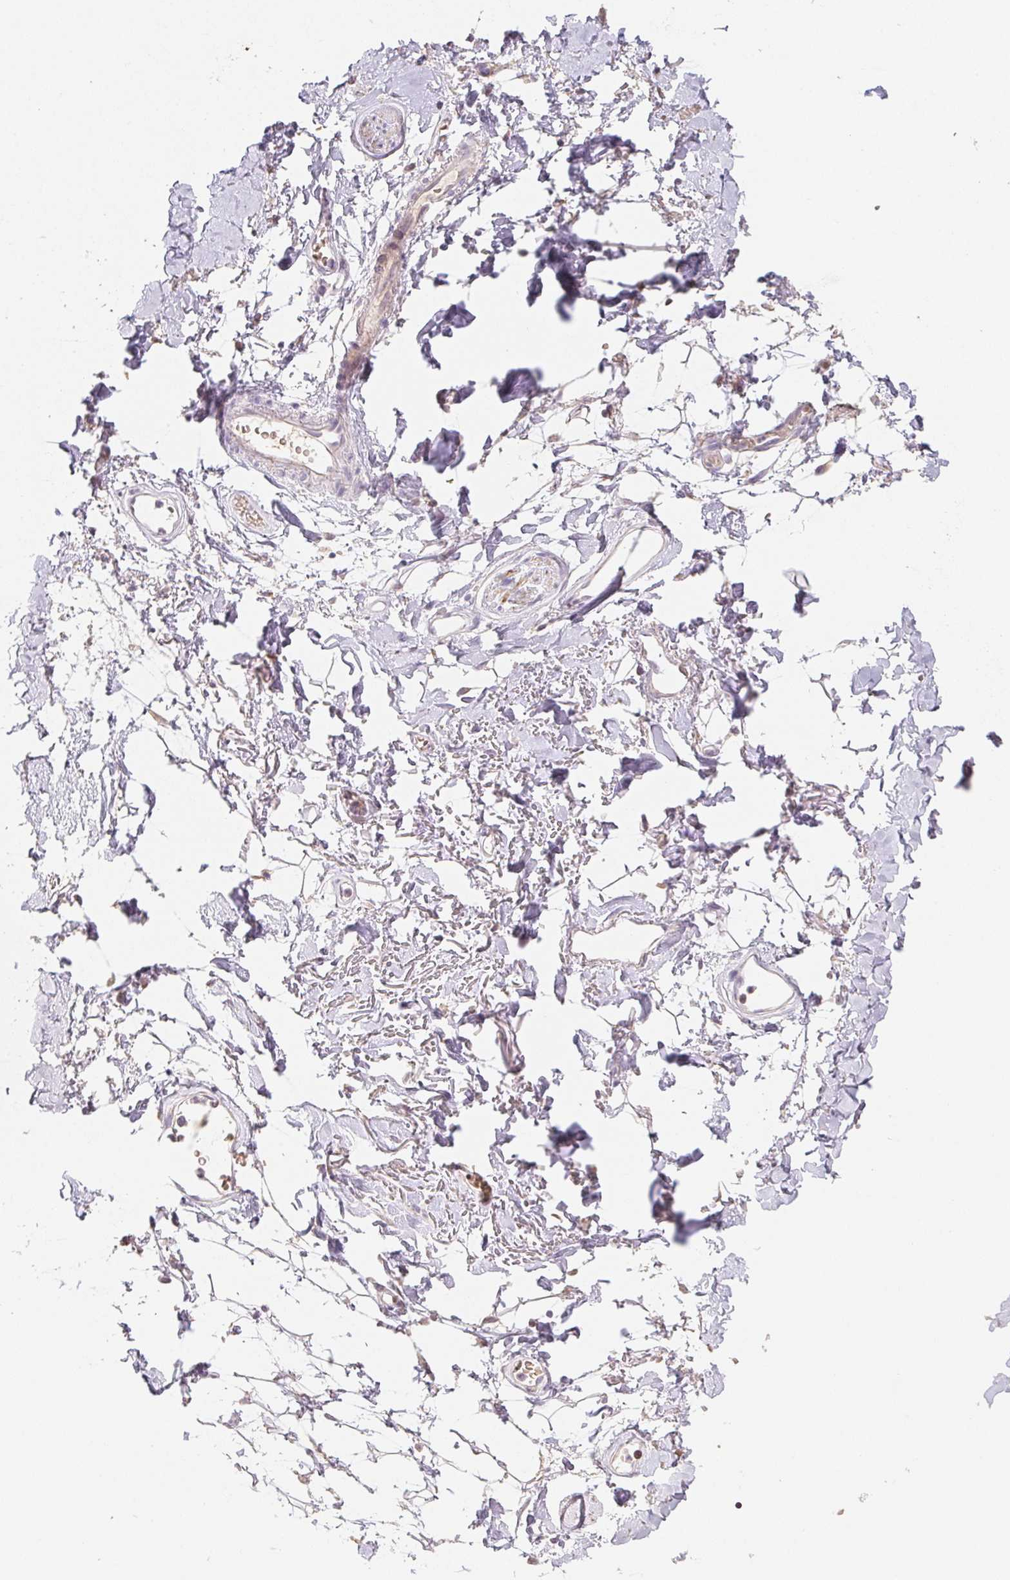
{"staining": {"intensity": "negative", "quantity": "none", "location": "none"}, "tissue": "adipose tissue", "cell_type": "Adipocytes", "image_type": "normal", "snomed": [{"axis": "morphology", "description": "Normal tissue, NOS"}, {"axis": "topography", "description": "Anal"}, {"axis": "topography", "description": "Peripheral nerve tissue"}], "caption": "A high-resolution photomicrograph shows IHC staining of benign adipose tissue, which exhibits no significant positivity in adipocytes.", "gene": "ACVR1B", "patient": {"sex": "male", "age": 78}}